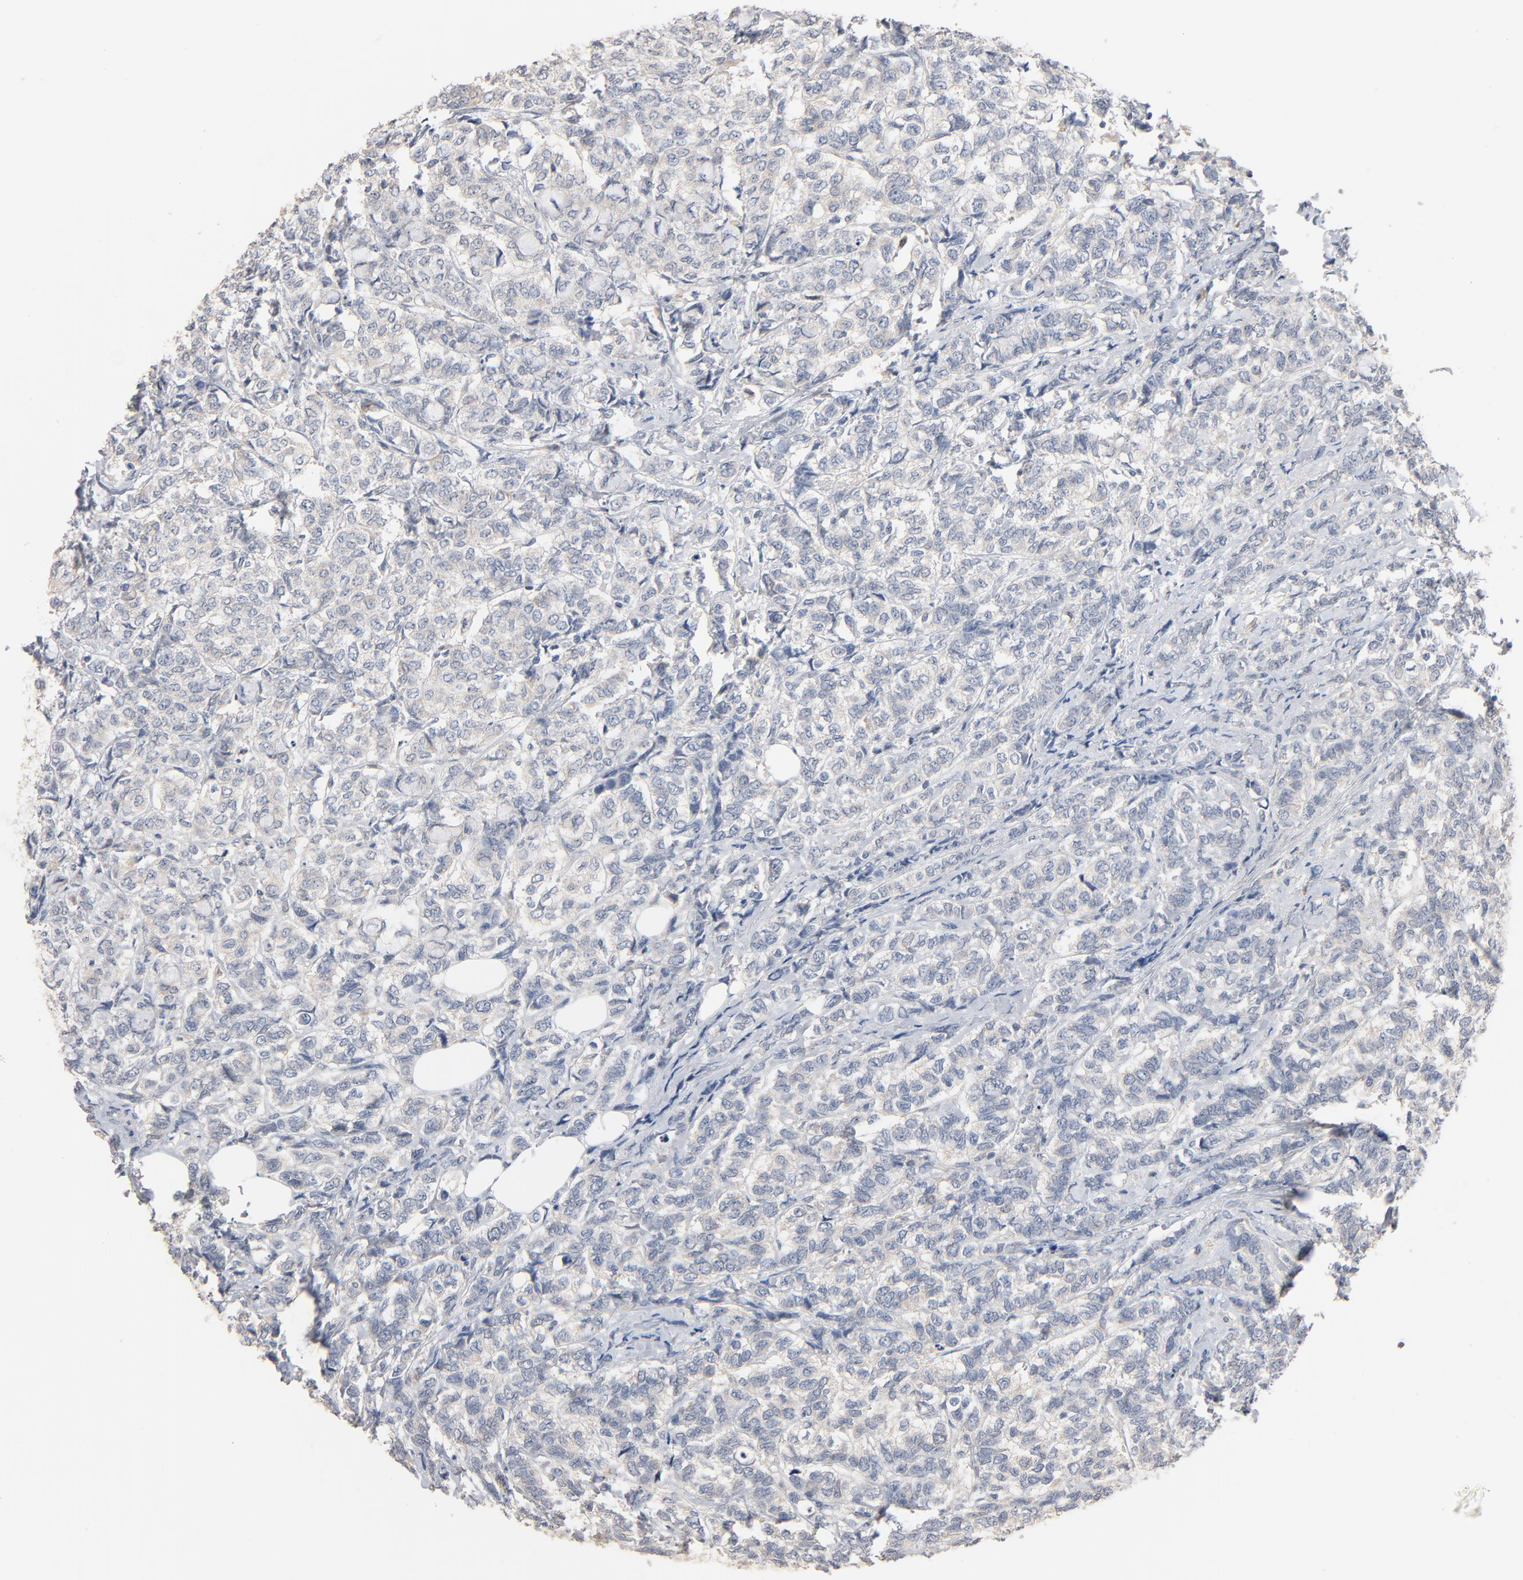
{"staining": {"intensity": "negative", "quantity": "none", "location": "none"}, "tissue": "breast cancer", "cell_type": "Tumor cells", "image_type": "cancer", "snomed": [{"axis": "morphology", "description": "Lobular carcinoma"}, {"axis": "topography", "description": "Breast"}], "caption": "This is an immunohistochemistry image of breast cancer. There is no staining in tumor cells.", "gene": "ZDHHC8", "patient": {"sex": "female", "age": 60}}